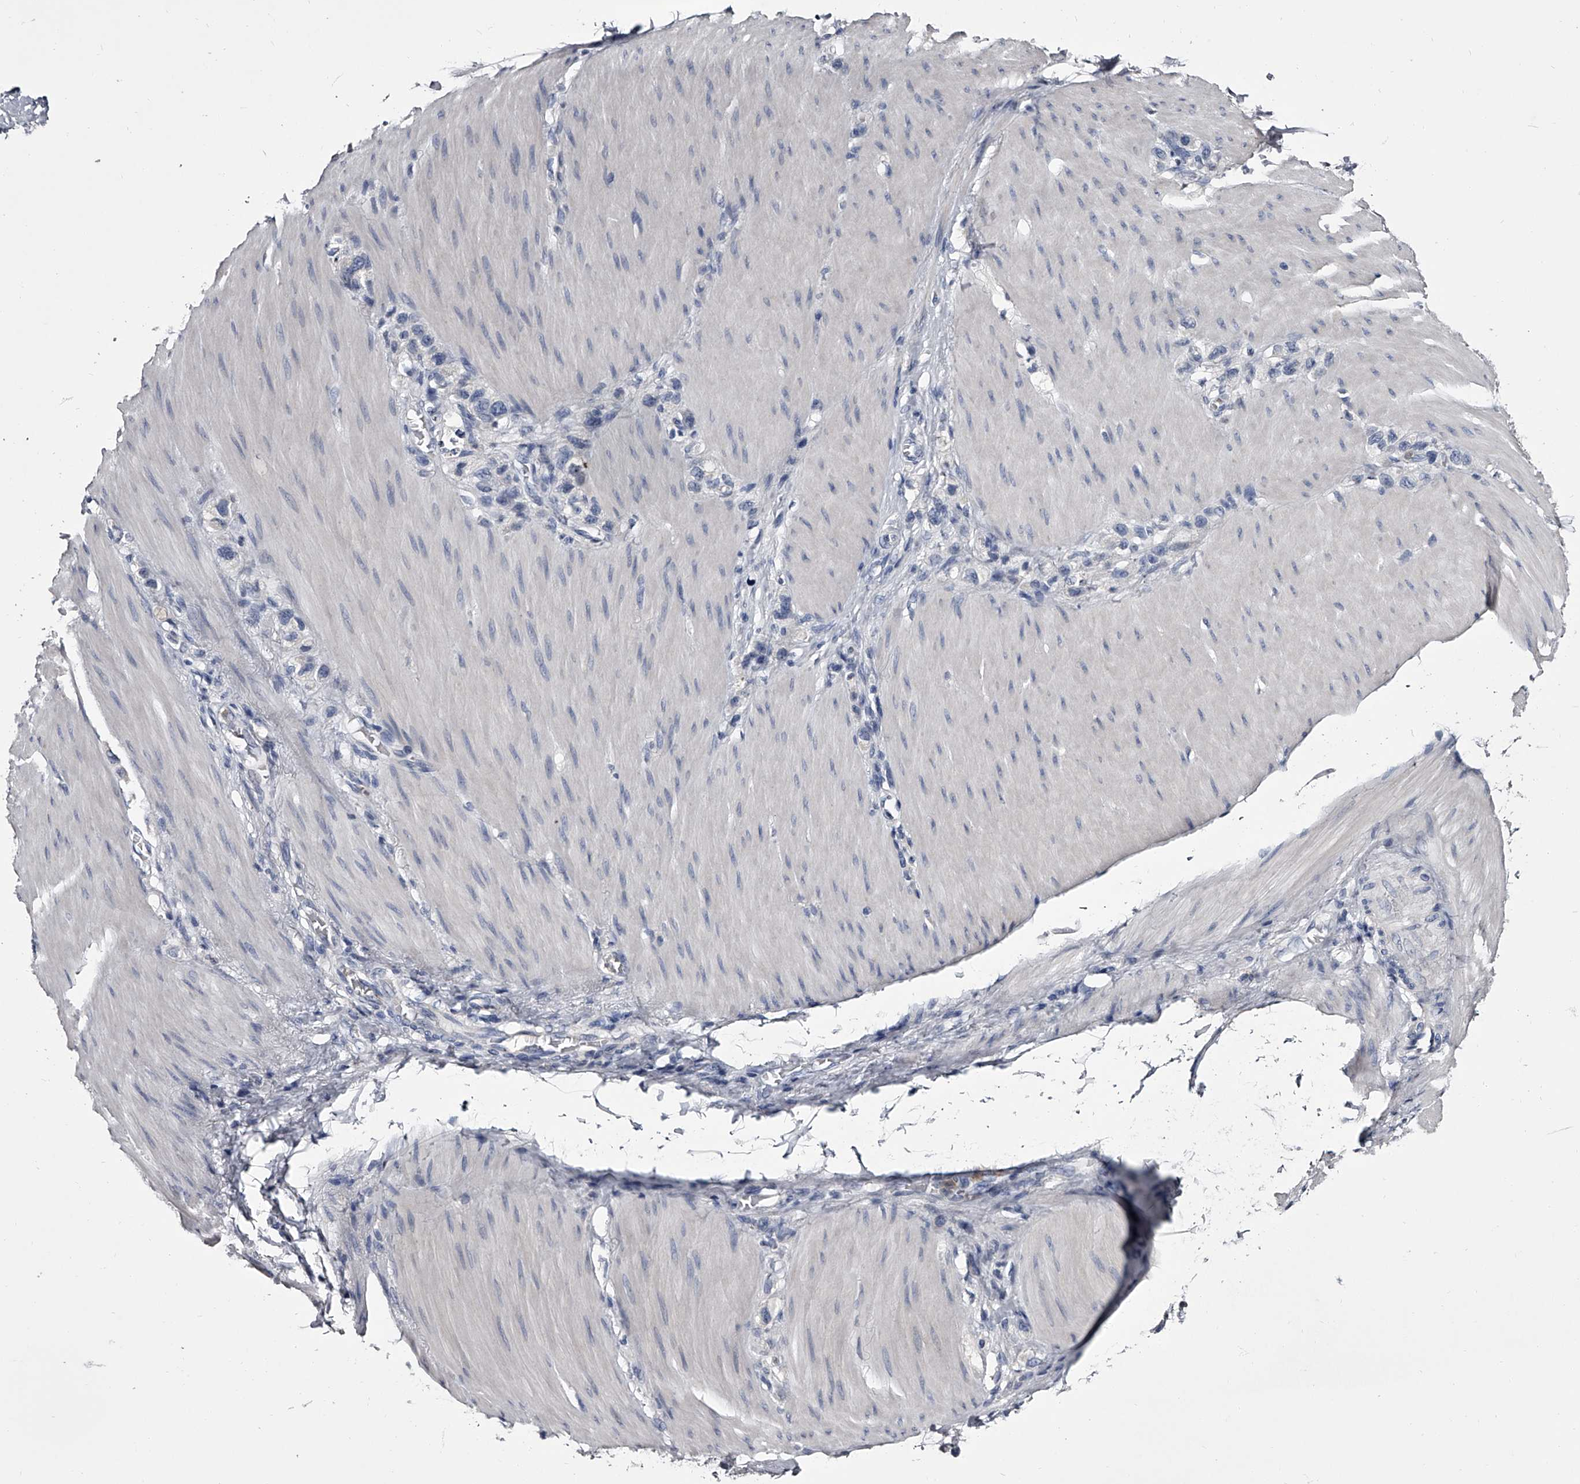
{"staining": {"intensity": "negative", "quantity": "none", "location": "none"}, "tissue": "stomach cancer", "cell_type": "Tumor cells", "image_type": "cancer", "snomed": [{"axis": "morphology", "description": "Adenocarcinoma, NOS"}, {"axis": "topography", "description": "Stomach"}], "caption": "Tumor cells show no significant expression in stomach cancer (adenocarcinoma).", "gene": "GAPVD1", "patient": {"sex": "female", "age": 65}}